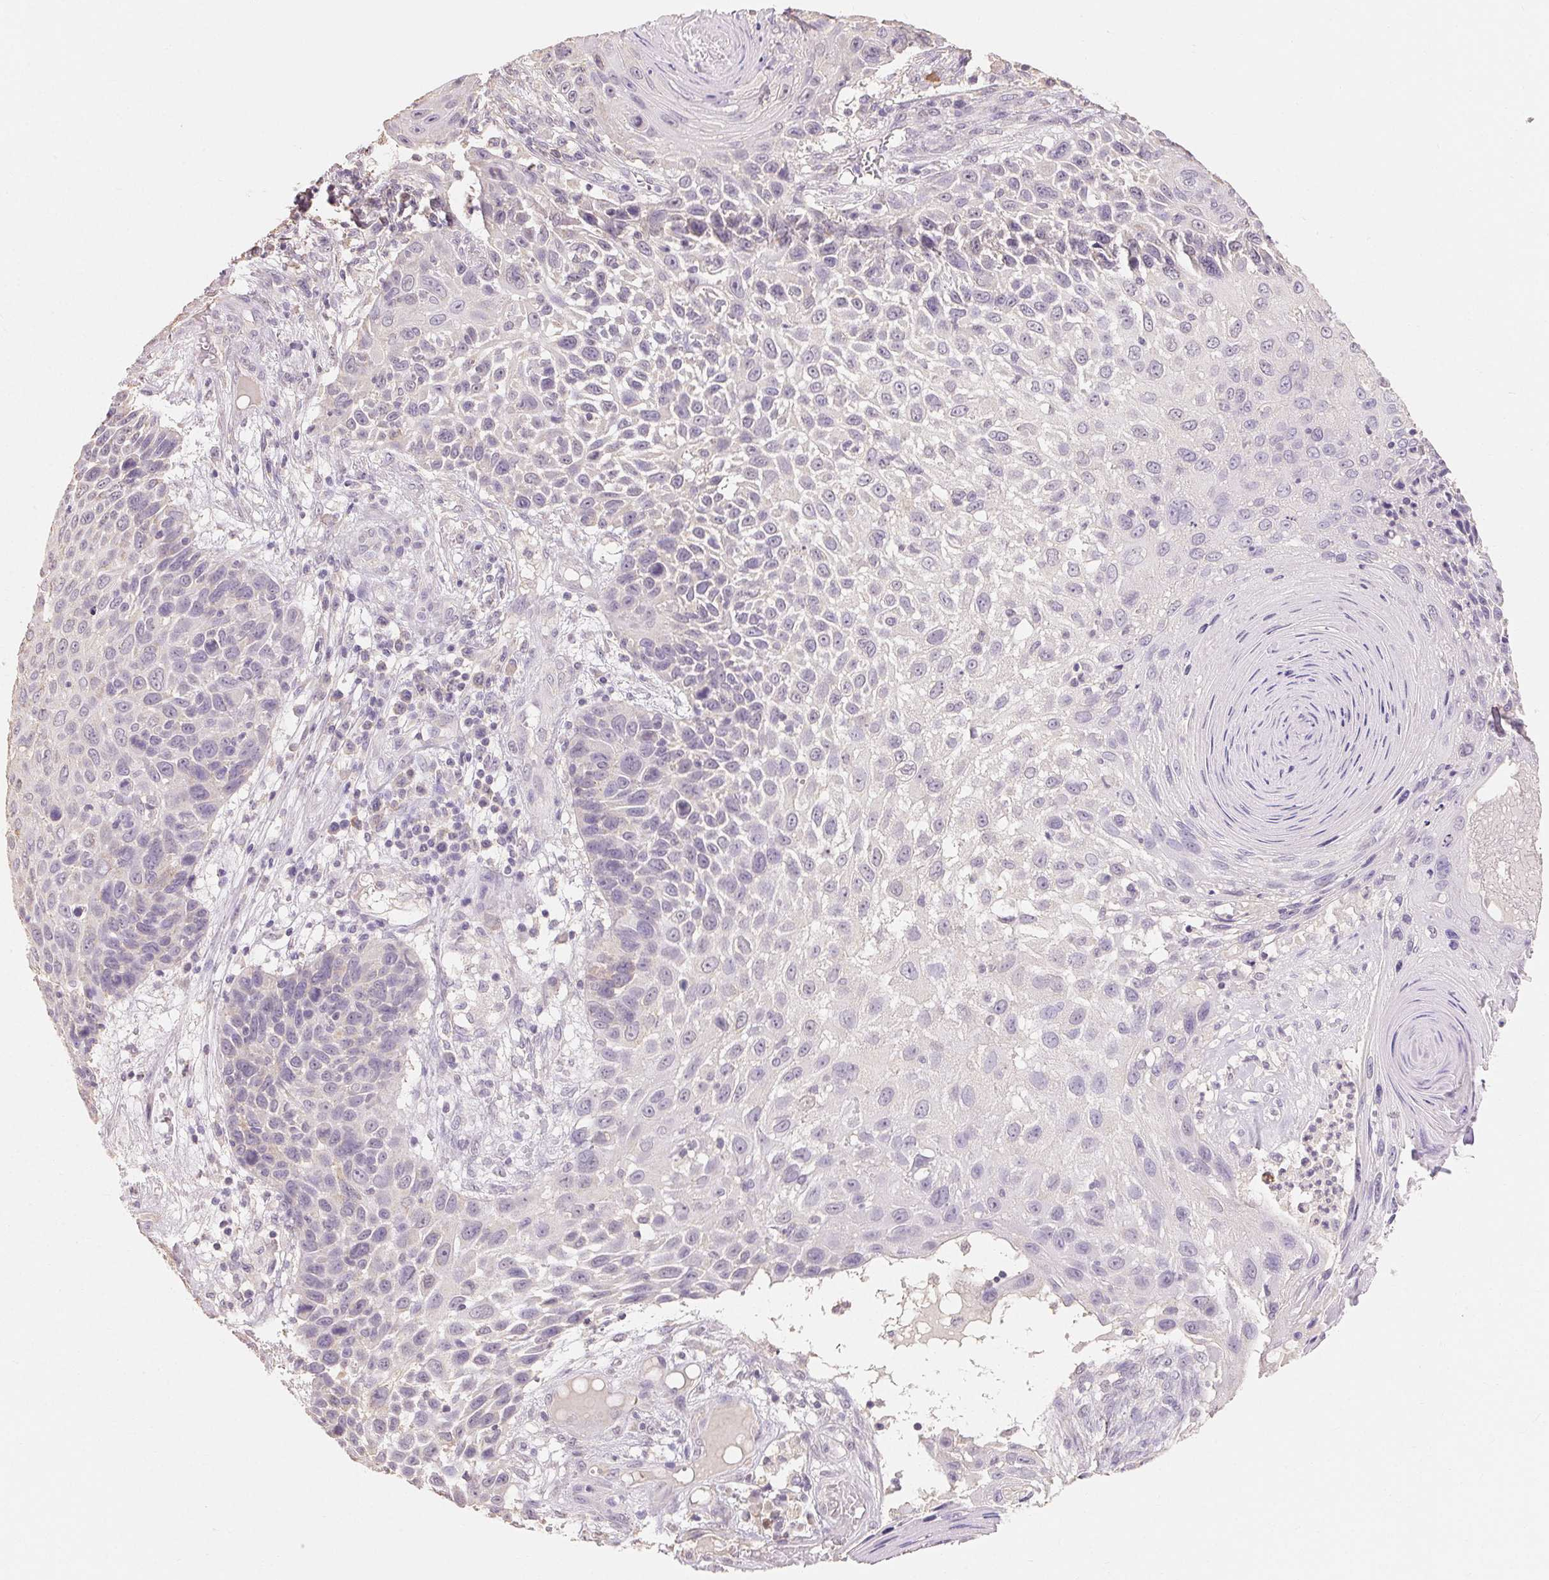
{"staining": {"intensity": "negative", "quantity": "none", "location": "none"}, "tissue": "skin cancer", "cell_type": "Tumor cells", "image_type": "cancer", "snomed": [{"axis": "morphology", "description": "Squamous cell carcinoma, NOS"}, {"axis": "topography", "description": "Skin"}], "caption": "There is no significant positivity in tumor cells of squamous cell carcinoma (skin).", "gene": "MAP7D2", "patient": {"sex": "male", "age": 92}}